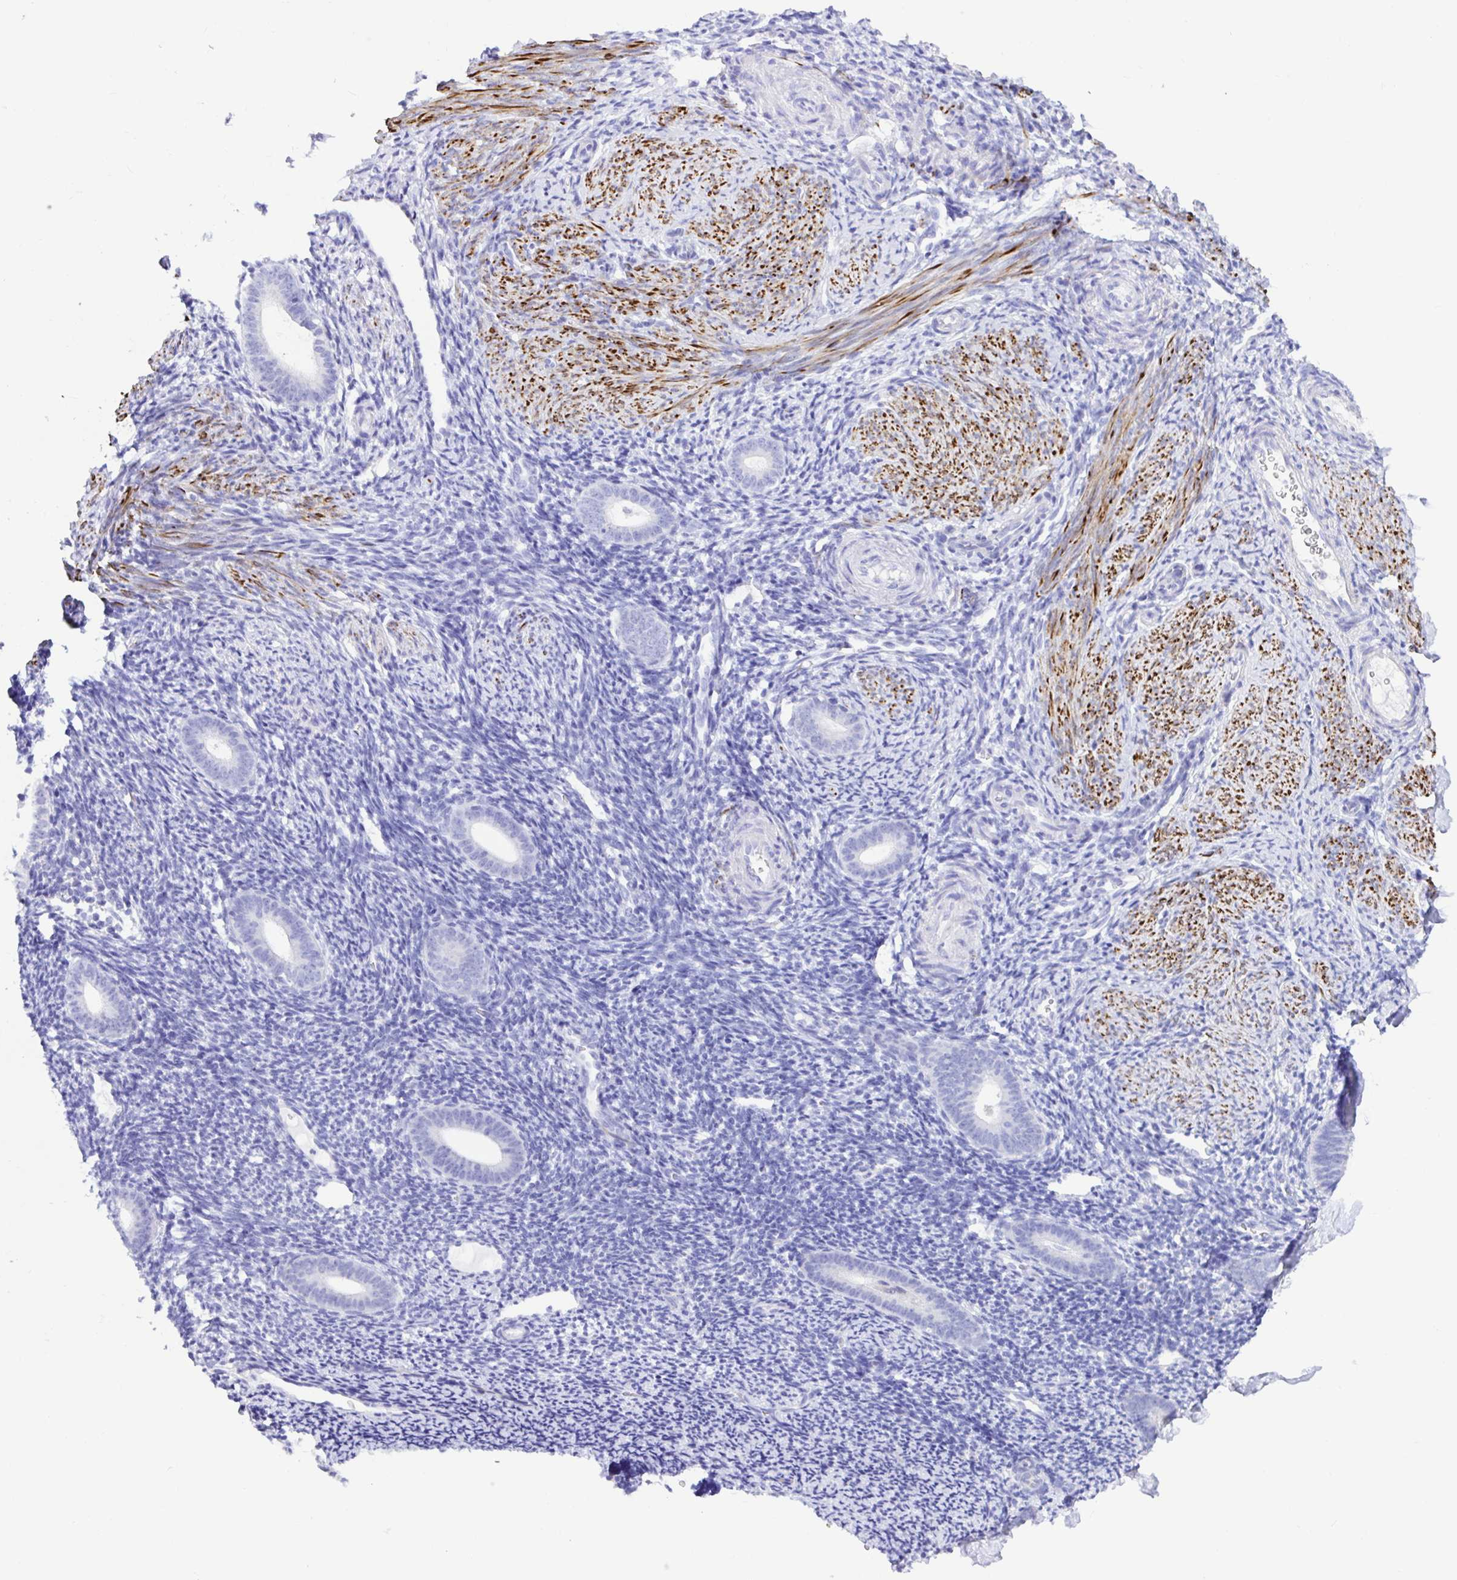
{"staining": {"intensity": "negative", "quantity": "none", "location": "none"}, "tissue": "endometrium", "cell_type": "Cells in endometrial stroma", "image_type": "normal", "snomed": [{"axis": "morphology", "description": "Normal tissue, NOS"}, {"axis": "topography", "description": "Endometrium"}], "caption": "A photomicrograph of endometrium stained for a protein demonstrates no brown staining in cells in endometrial stroma. (DAB IHC, high magnification).", "gene": "BACE2", "patient": {"sex": "female", "age": 39}}